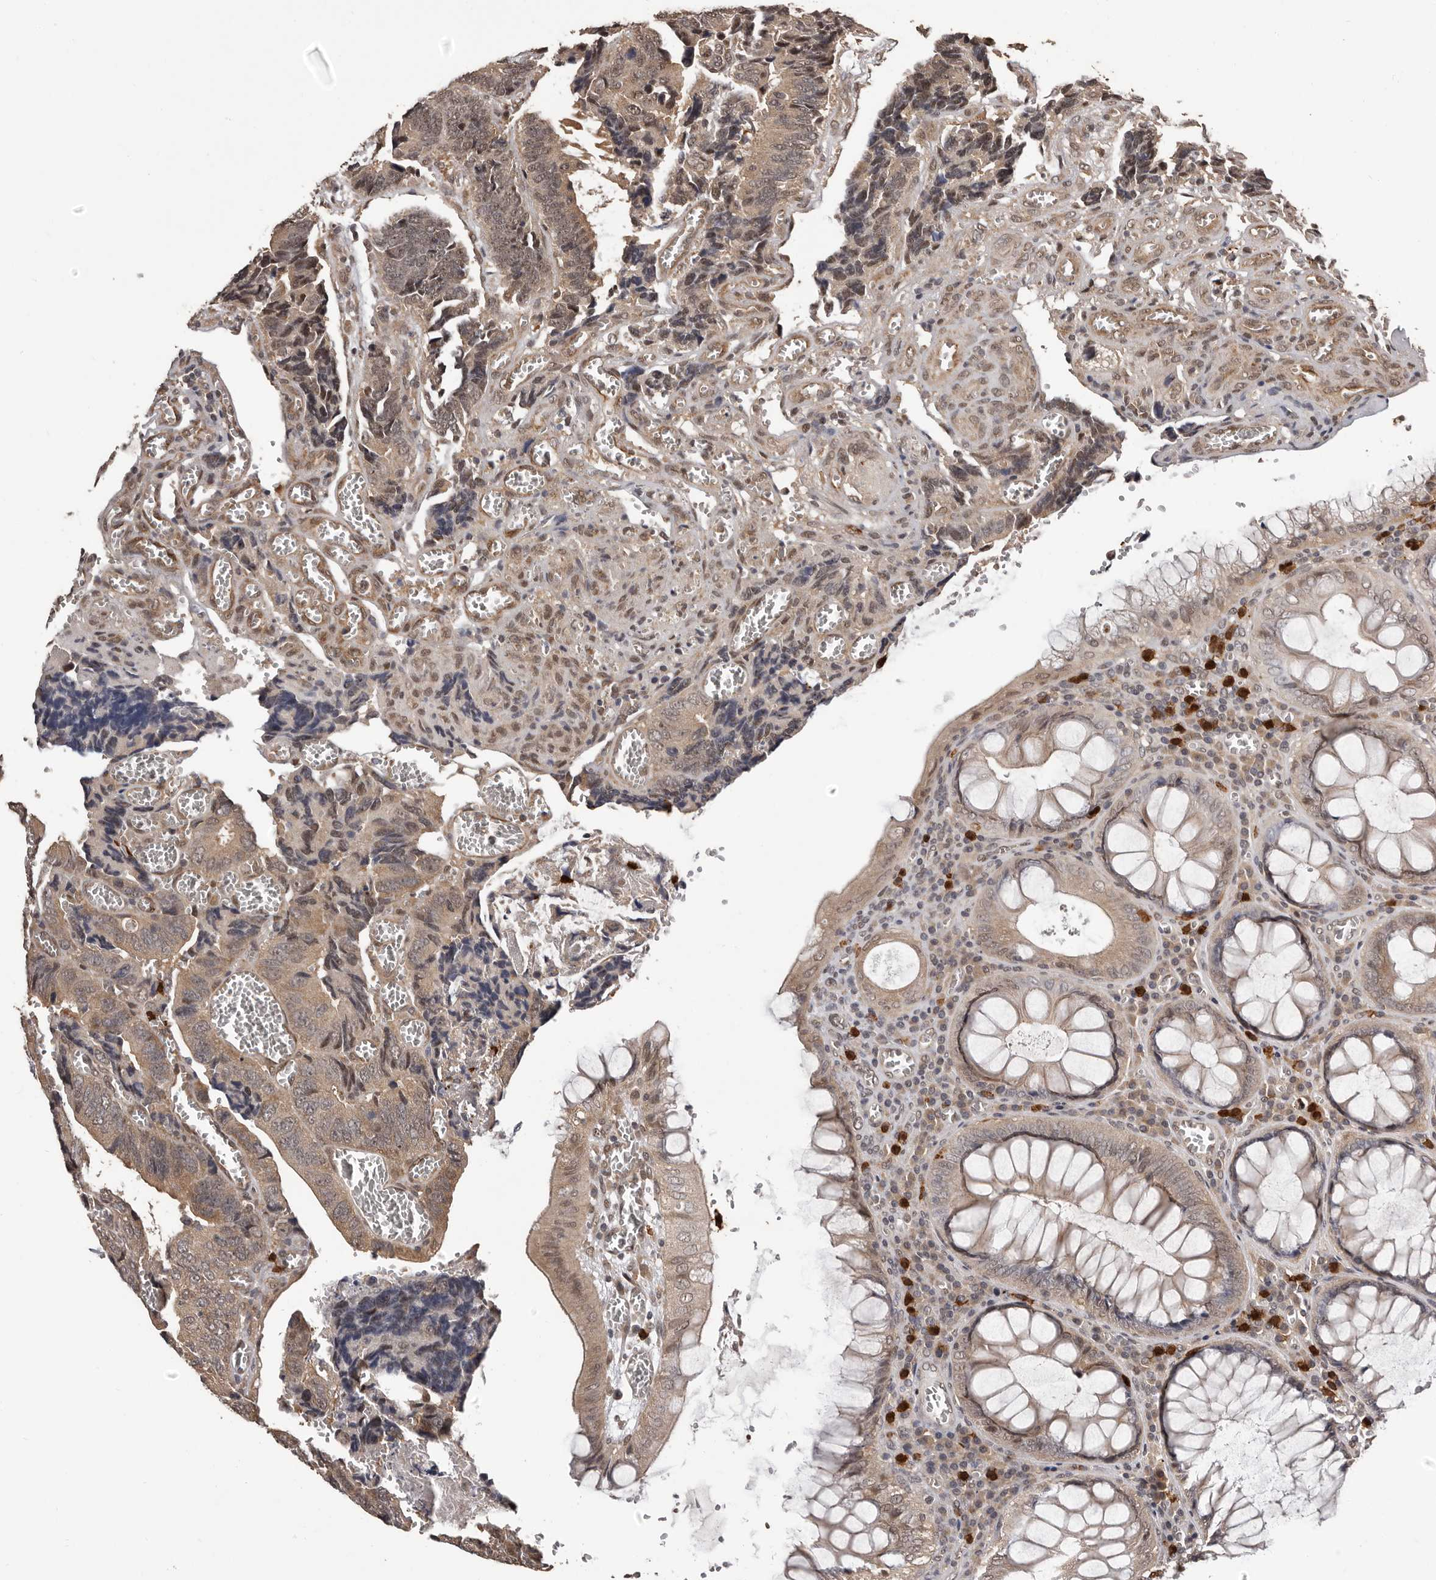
{"staining": {"intensity": "weak", "quantity": ">75%", "location": "cytoplasmic/membranous"}, "tissue": "colorectal cancer", "cell_type": "Tumor cells", "image_type": "cancer", "snomed": [{"axis": "morphology", "description": "Adenocarcinoma, NOS"}, {"axis": "topography", "description": "Colon"}], "caption": "A brown stain shows weak cytoplasmic/membranous staining of a protein in human colorectal cancer tumor cells.", "gene": "VPS37A", "patient": {"sex": "male", "age": 72}}